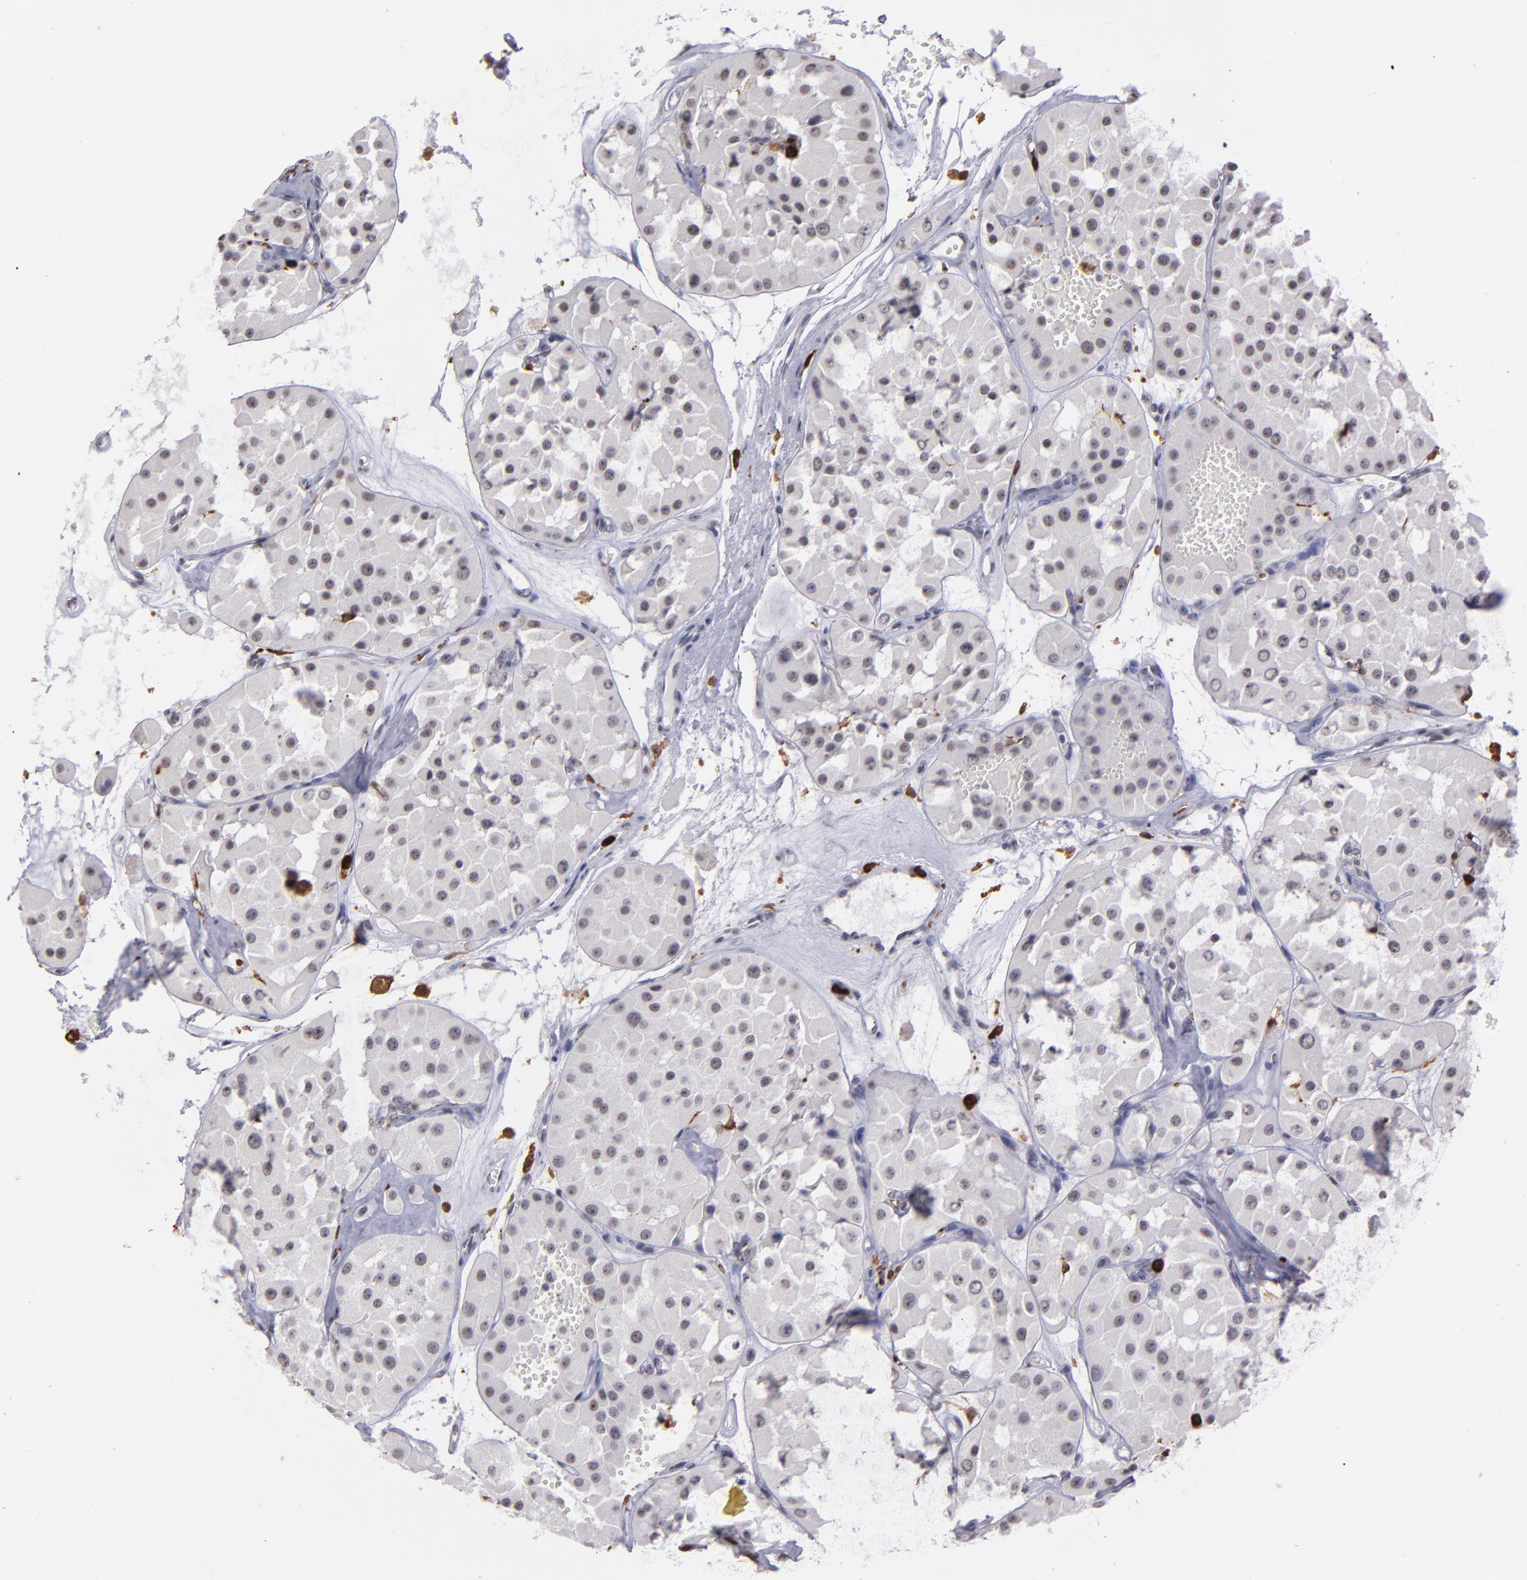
{"staining": {"intensity": "negative", "quantity": "none", "location": "none"}, "tissue": "renal cancer", "cell_type": "Tumor cells", "image_type": "cancer", "snomed": [{"axis": "morphology", "description": "Adenocarcinoma, uncertain malignant potential"}, {"axis": "topography", "description": "Kidney"}], "caption": "This is an immunohistochemistry histopathology image of renal adenocarcinoma,  uncertain malignant potential. There is no expression in tumor cells.", "gene": "NCF2", "patient": {"sex": "male", "age": 63}}